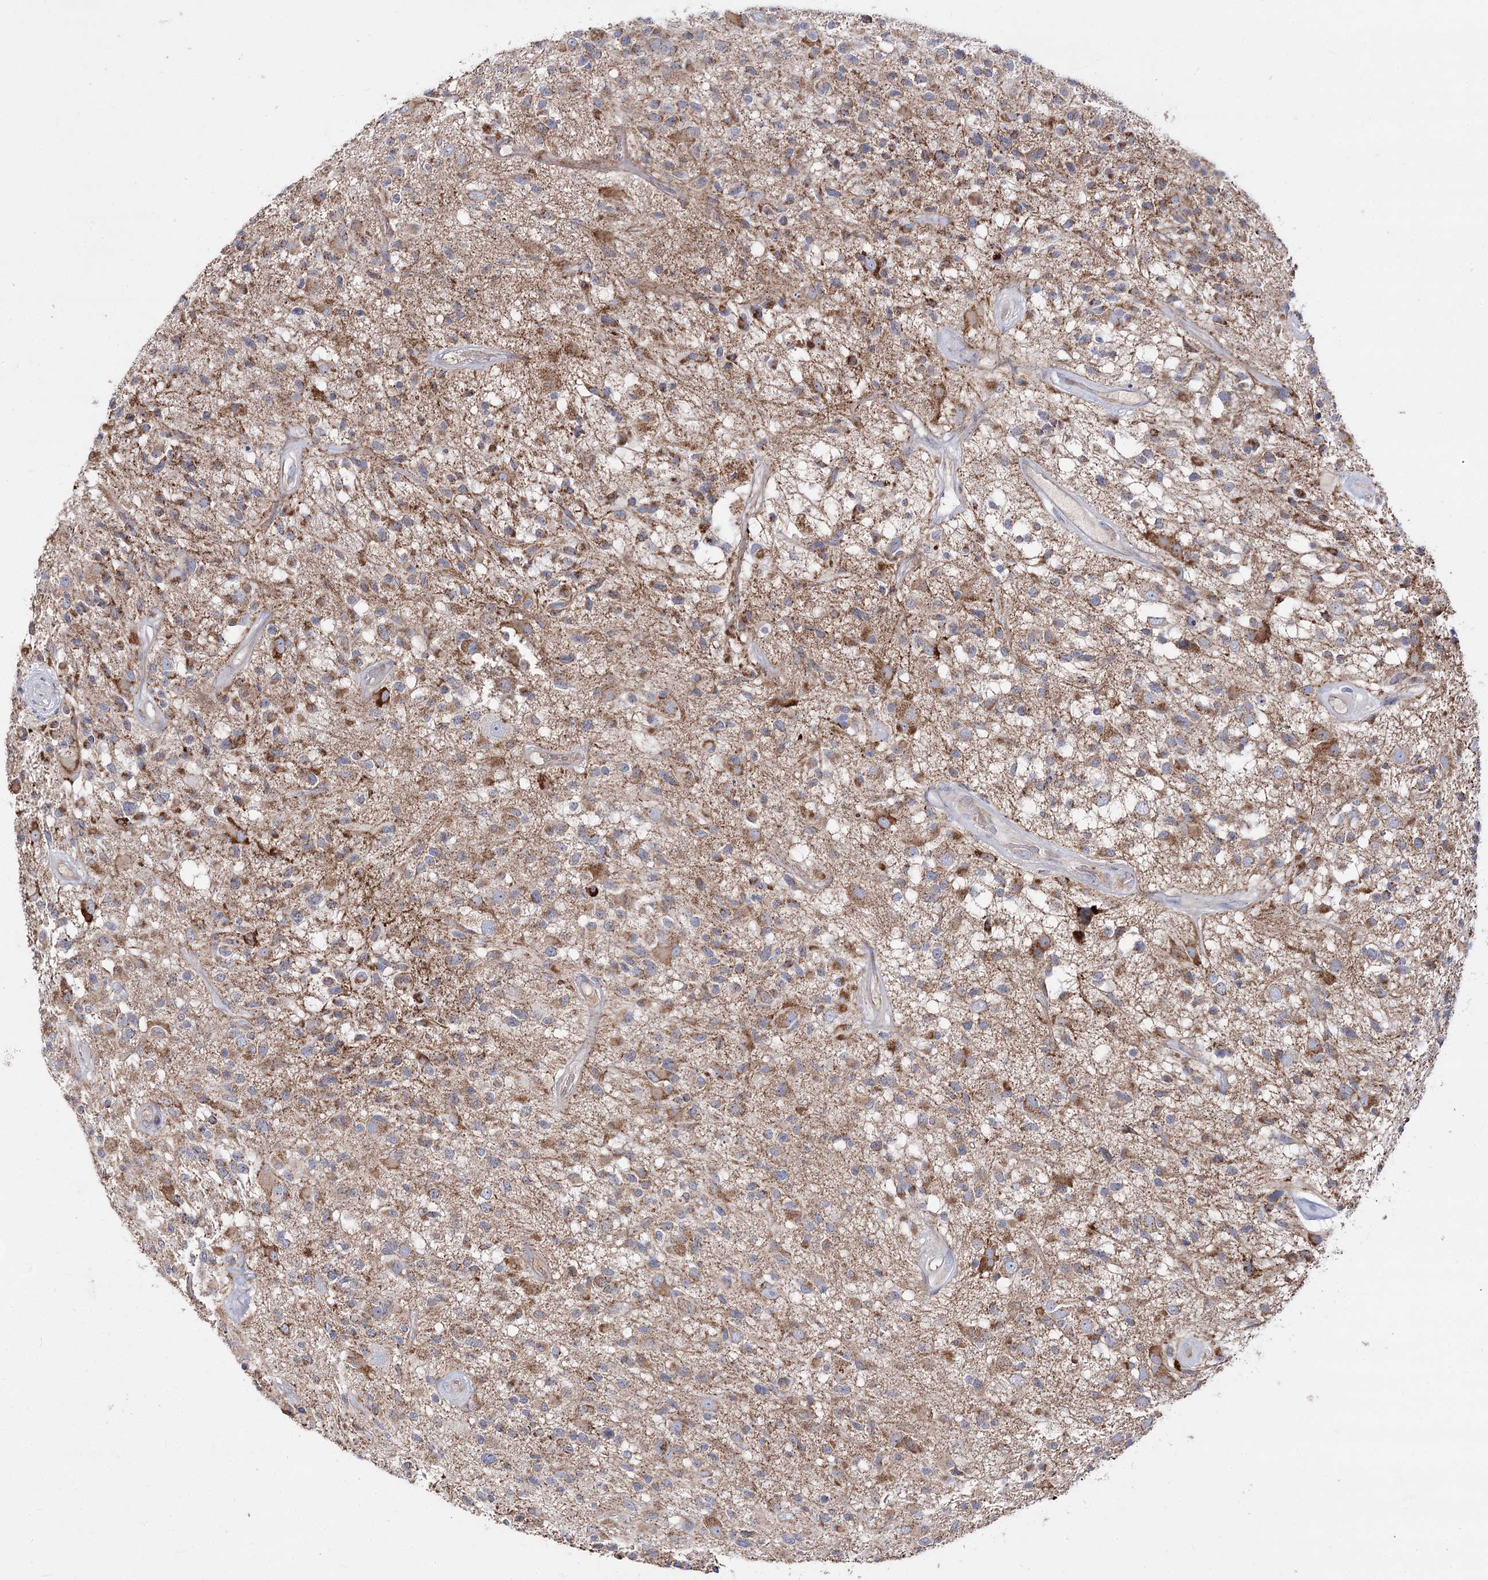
{"staining": {"intensity": "moderate", "quantity": "25%-75%", "location": "cytoplasmic/membranous"}, "tissue": "glioma", "cell_type": "Tumor cells", "image_type": "cancer", "snomed": [{"axis": "morphology", "description": "Glioma, malignant, High grade"}, {"axis": "morphology", "description": "Glioblastoma, NOS"}, {"axis": "topography", "description": "Brain"}], "caption": "Protein staining shows moderate cytoplasmic/membranous expression in approximately 25%-75% of tumor cells in glioblastoma.", "gene": "NADK2", "patient": {"sex": "male", "age": 60}}